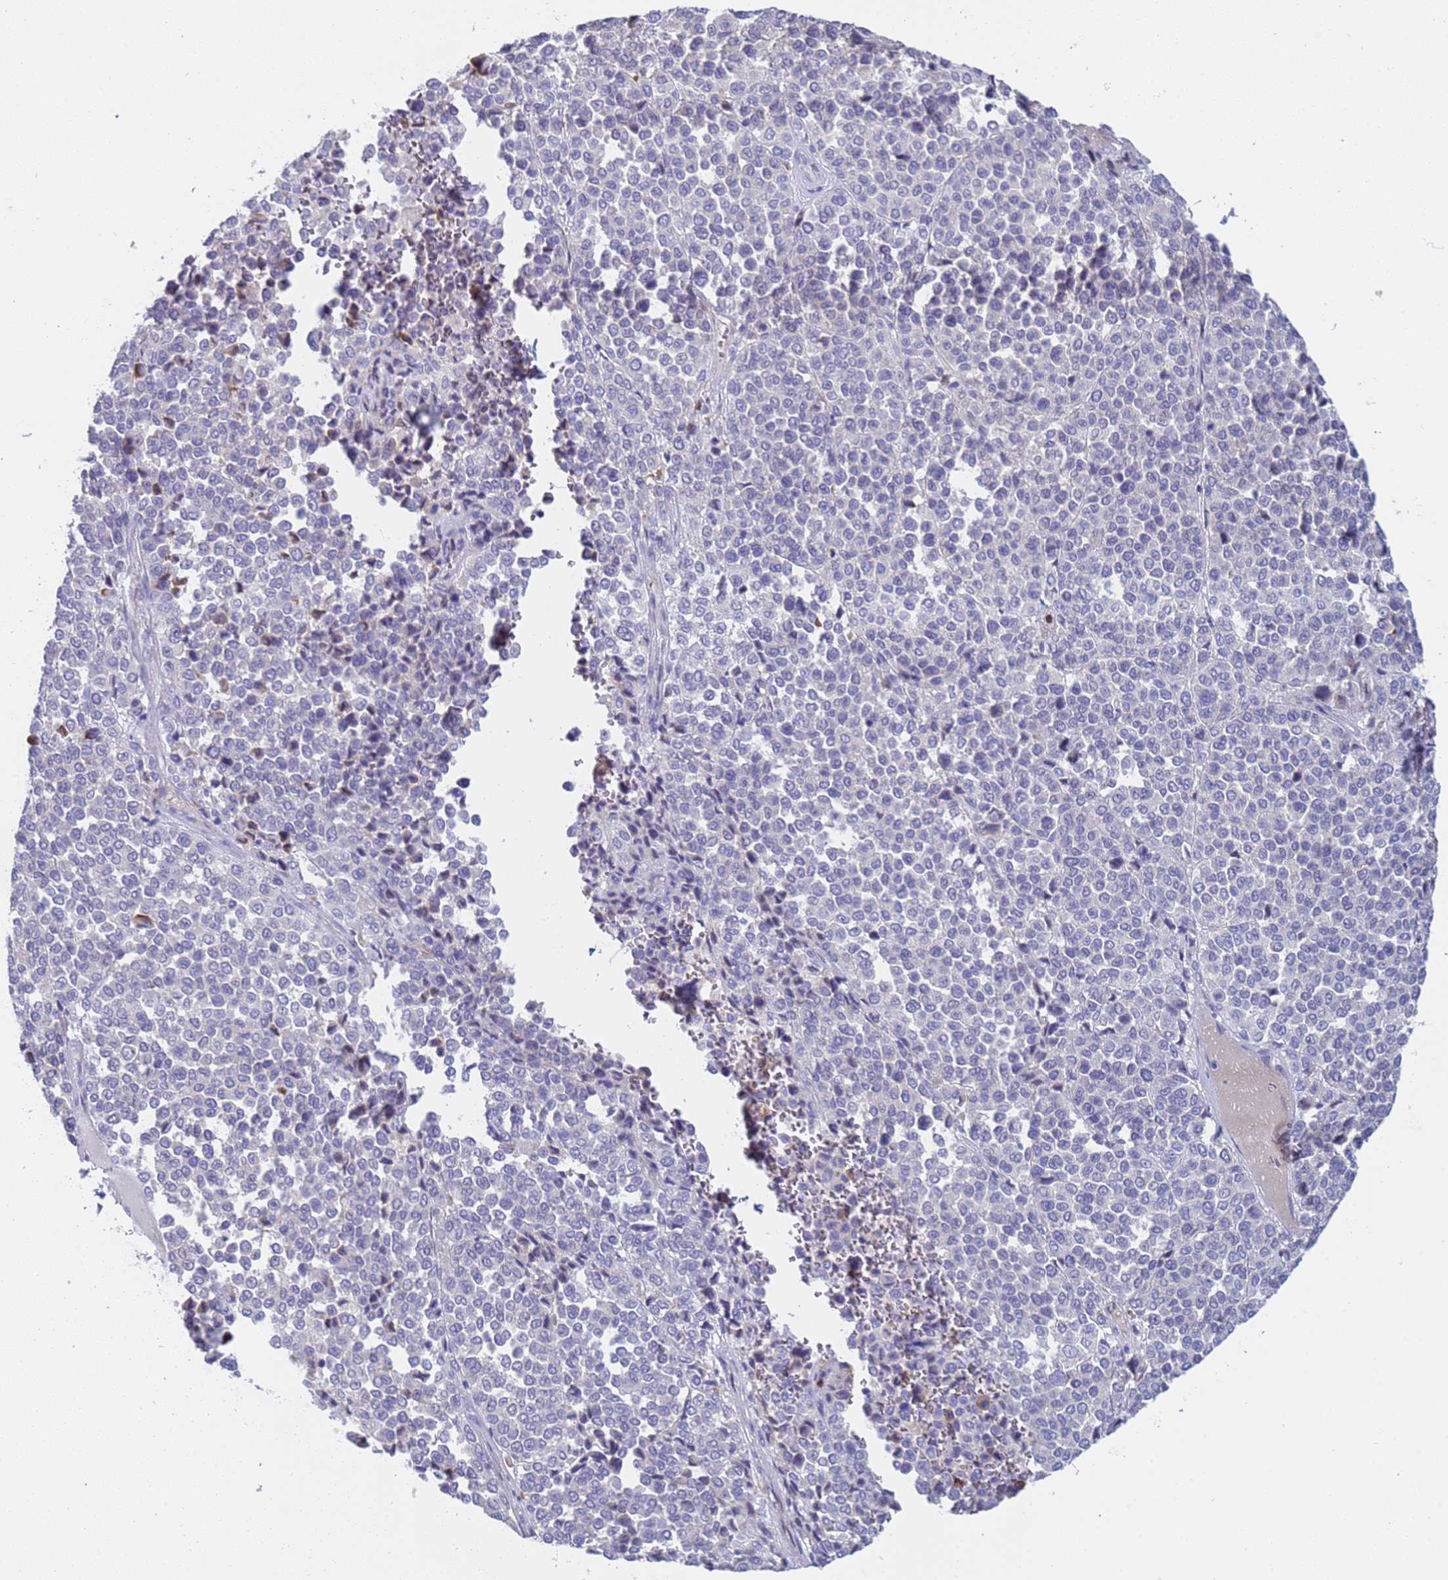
{"staining": {"intensity": "negative", "quantity": "none", "location": "none"}, "tissue": "melanoma", "cell_type": "Tumor cells", "image_type": "cancer", "snomed": [{"axis": "morphology", "description": "Malignant melanoma, Metastatic site"}, {"axis": "topography", "description": "Pancreas"}], "caption": "Tumor cells show no significant staining in malignant melanoma (metastatic site).", "gene": "C4orf46", "patient": {"sex": "female", "age": 30}}